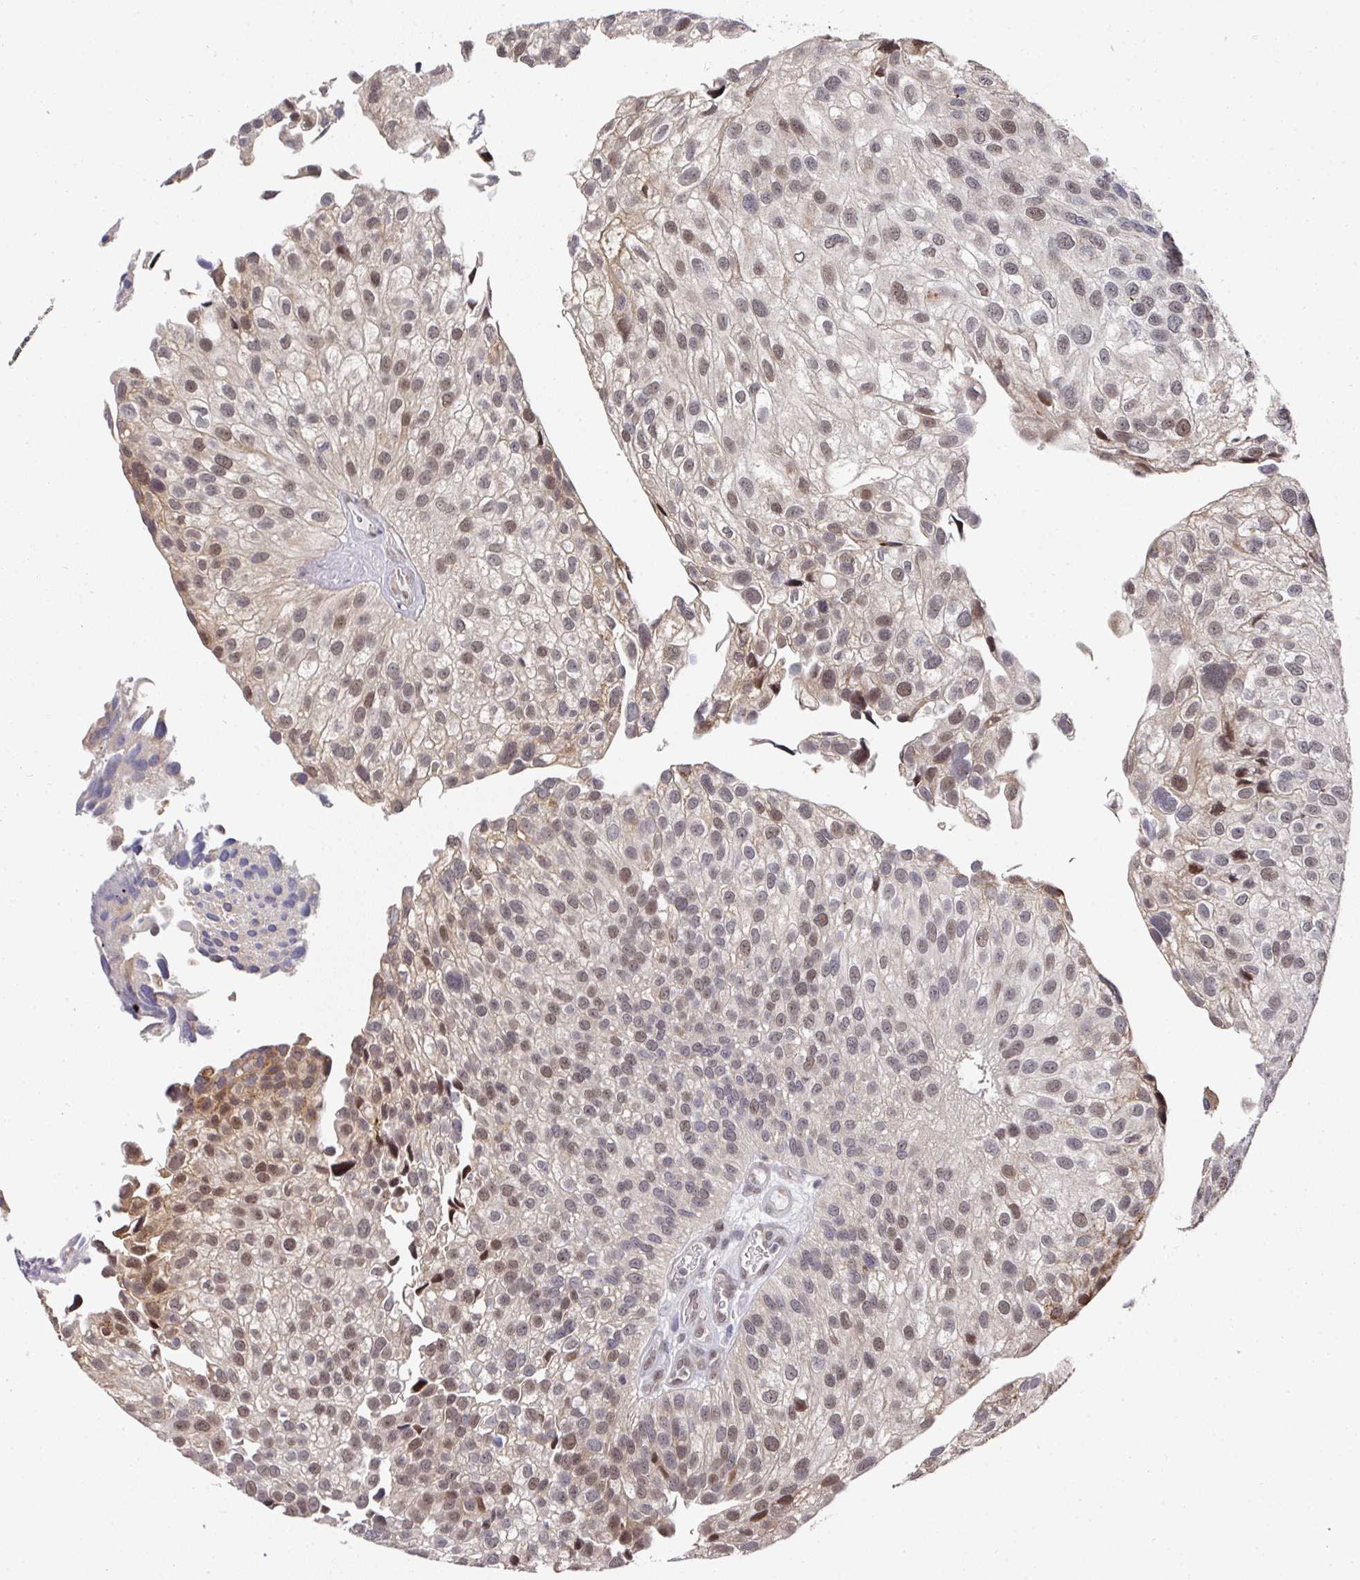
{"staining": {"intensity": "weak", "quantity": "25%-75%", "location": "nuclear"}, "tissue": "urothelial cancer", "cell_type": "Tumor cells", "image_type": "cancer", "snomed": [{"axis": "morphology", "description": "Urothelial carcinoma, NOS"}, {"axis": "topography", "description": "Urinary bladder"}], "caption": "A brown stain labels weak nuclear expression of a protein in urothelial cancer tumor cells.", "gene": "C18orf25", "patient": {"sex": "male", "age": 87}}